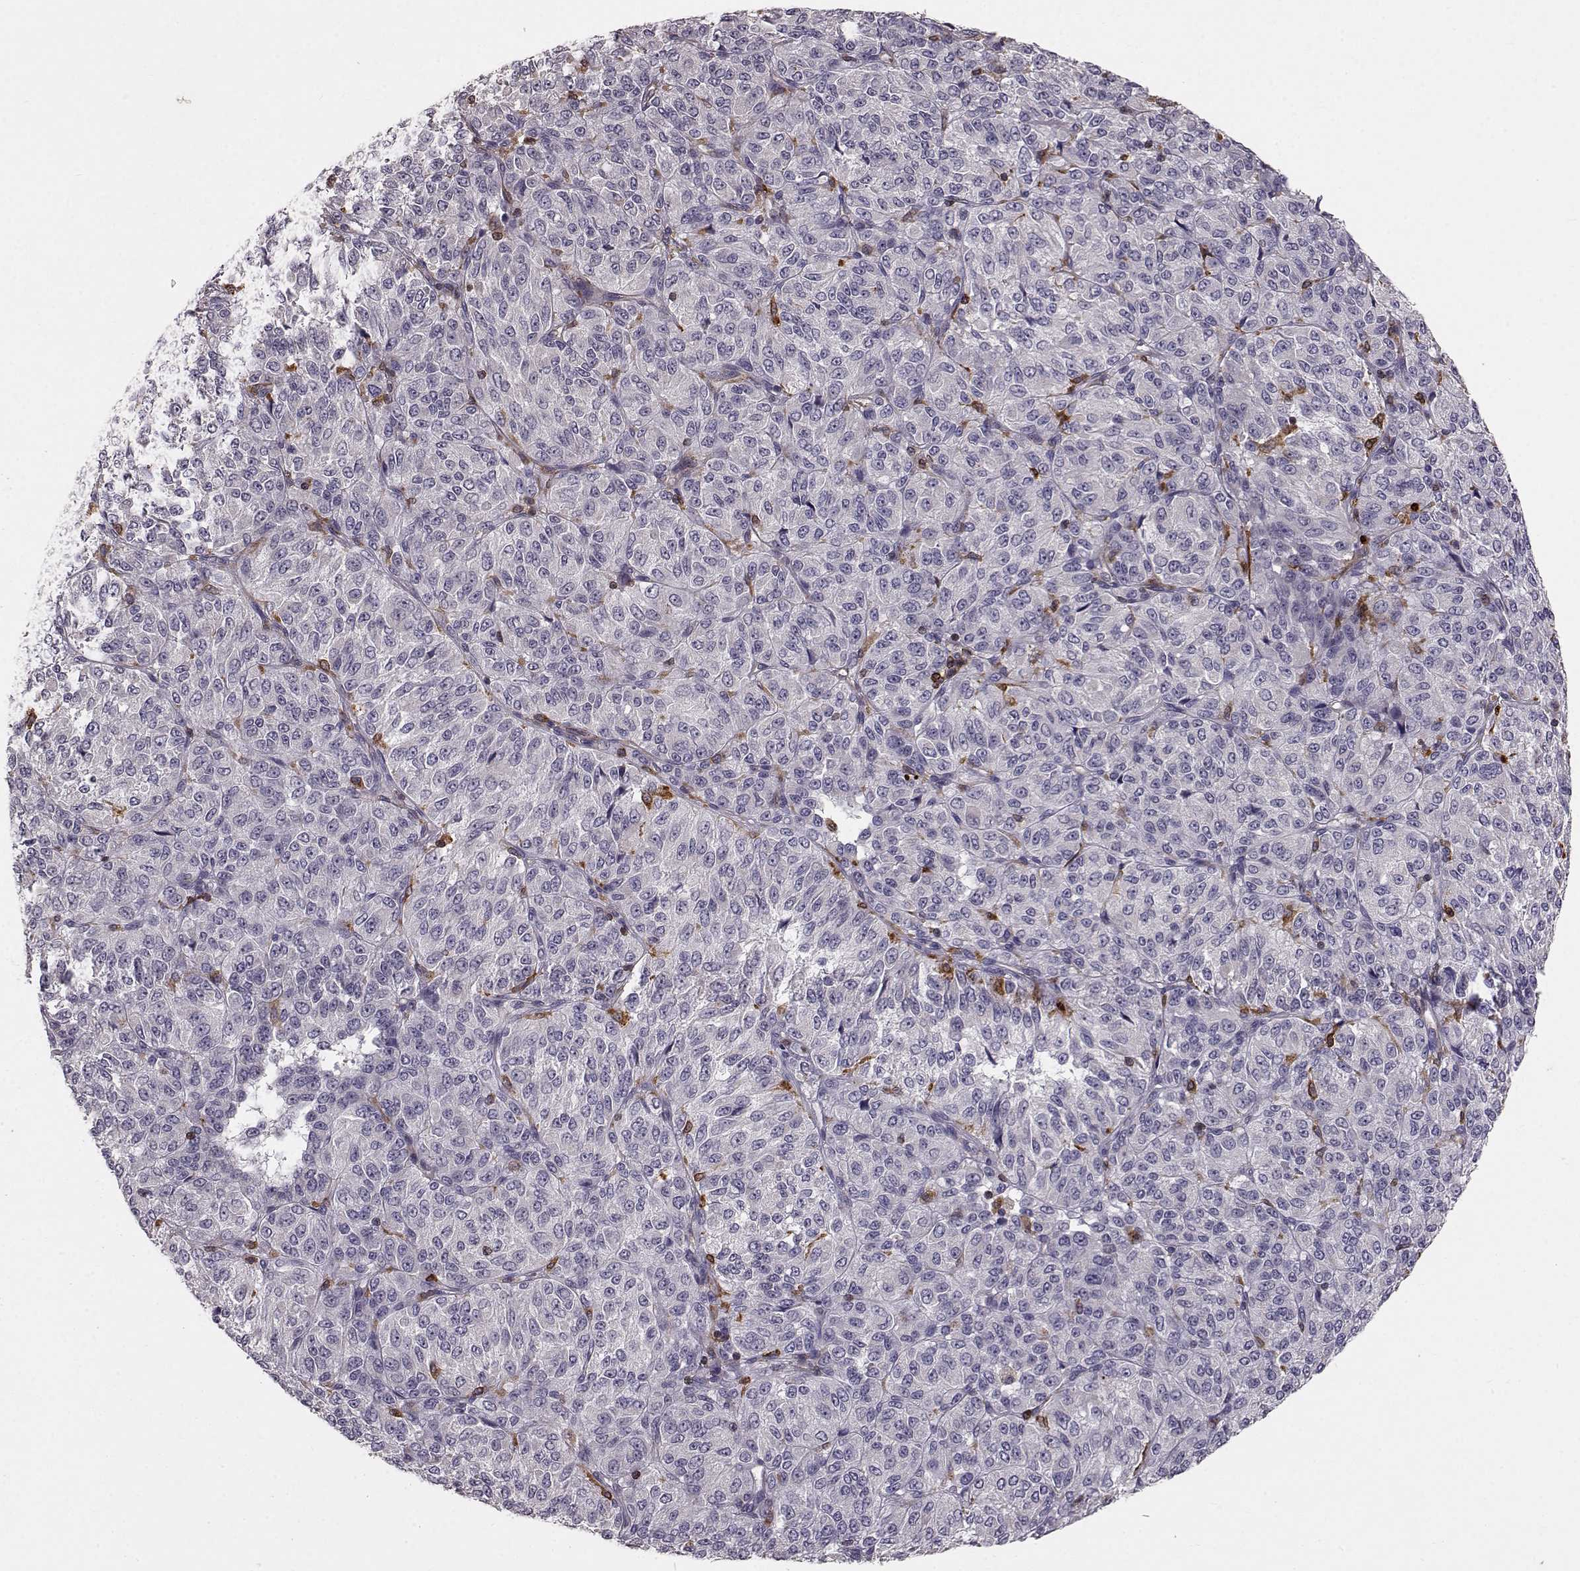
{"staining": {"intensity": "negative", "quantity": "none", "location": "none"}, "tissue": "melanoma", "cell_type": "Tumor cells", "image_type": "cancer", "snomed": [{"axis": "morphology", "description": "Malignant melanoma, Metastatic site"}, {"axis": "topography", "description": "Brain"}], "caption": "DAB (3,3'-diaminobenzidine) immunohistochemical staining of human malignant melanoma (metastatic site) exhibits no significant expression in tumor cells.", "gene": "CCNF", "patient": {"sex": "female", "age": 56}}